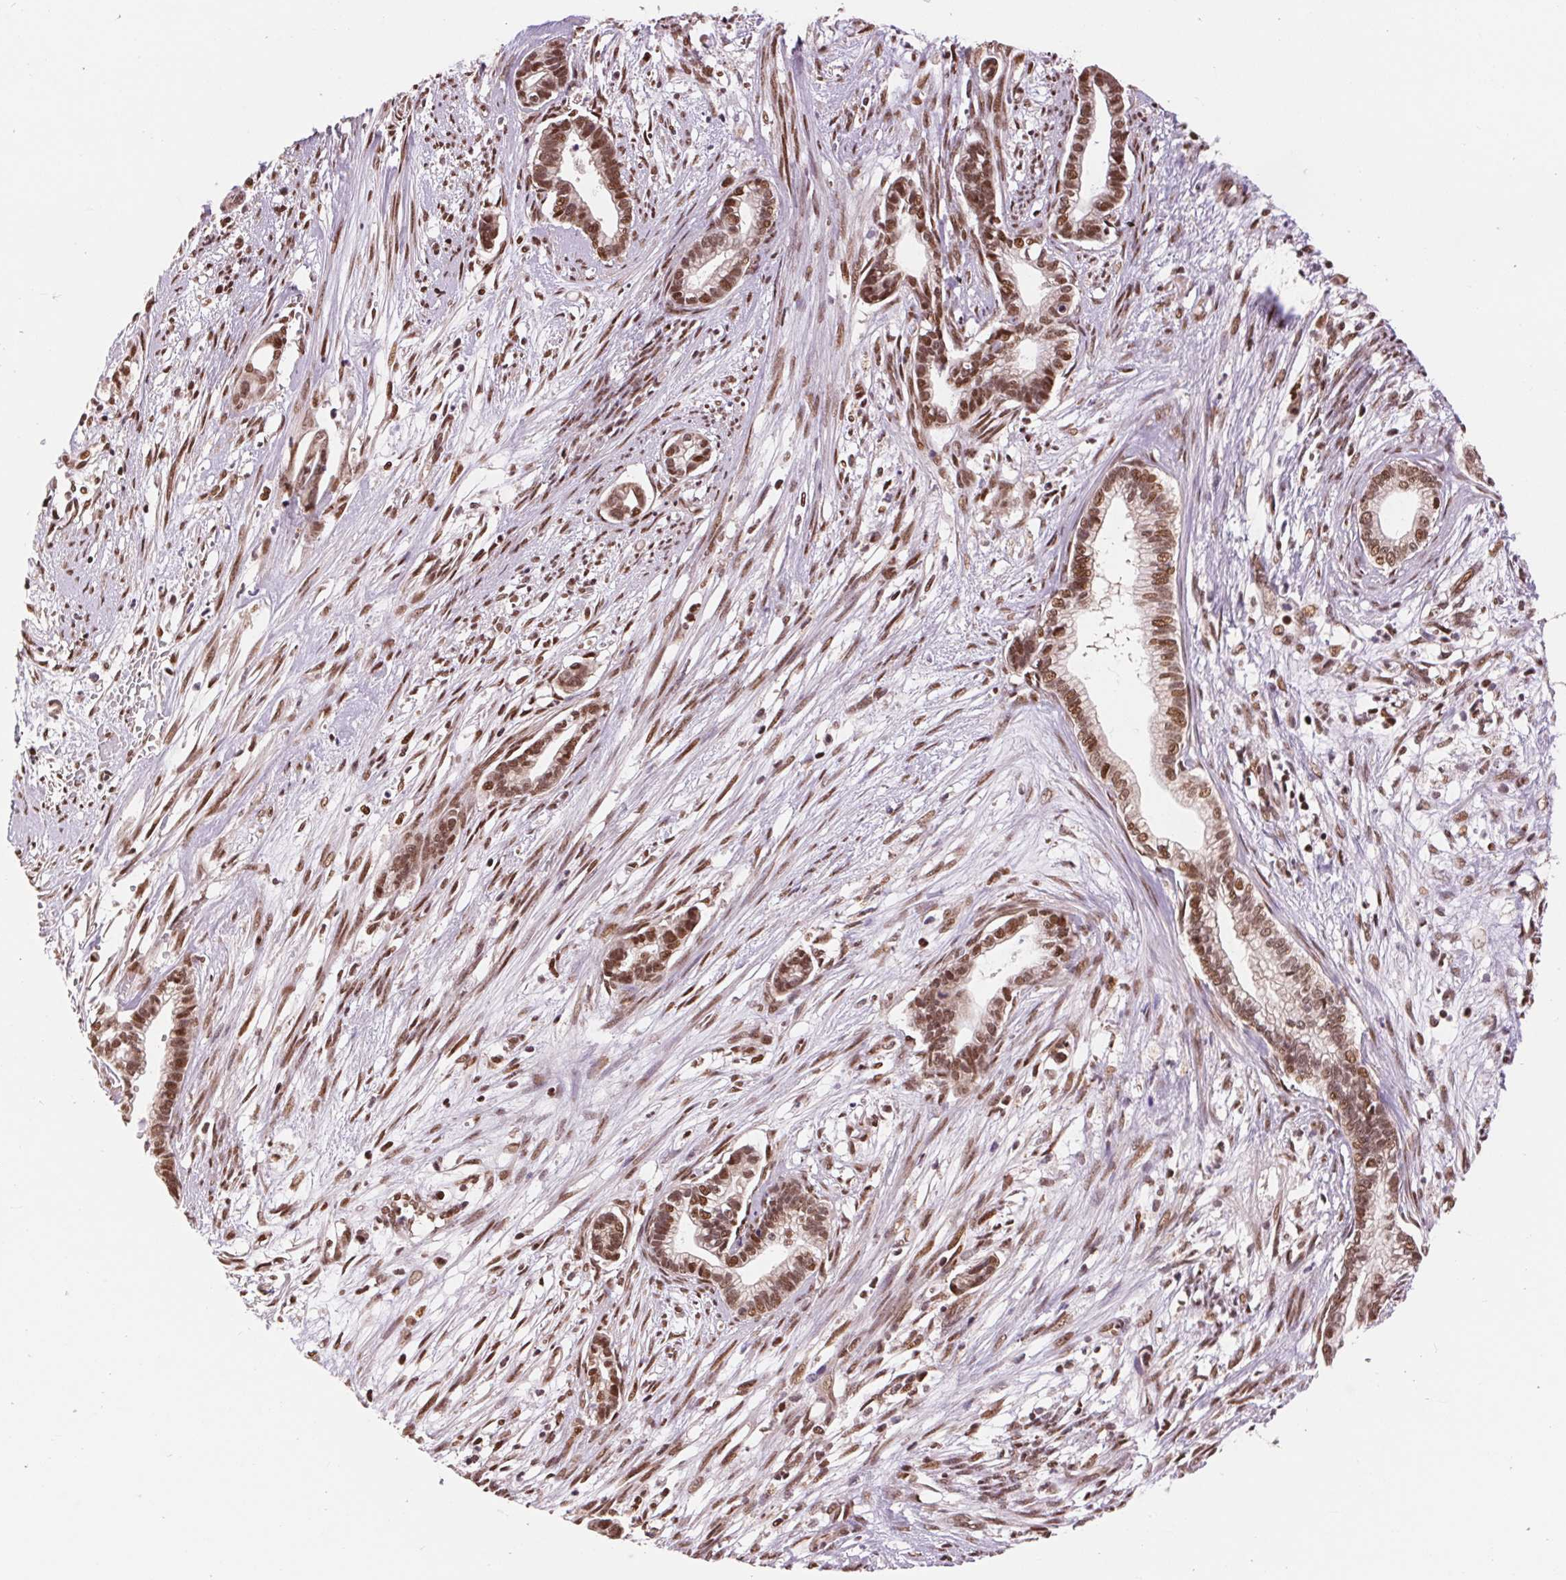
{"staining": {"intensity": "moderate", "quantity": ">75%", "location": "nuclear"}, "tissue": "cervical cancer", "cell_type": "Tumor cells", "image_type": "cancer", "snomed": [{"axis": "morphology", "description": "Adenocarcinoma, NOS"}, {"axis": "topography", "description": "Cervix"}], "caption": "Cervical cancer stained with DAB IHC reveals medium levels of moderate nuclear expression in approximately >75% of tumor cells.", "gene": "RAD23A", "patient": {"sex": "female", "age": 62}}